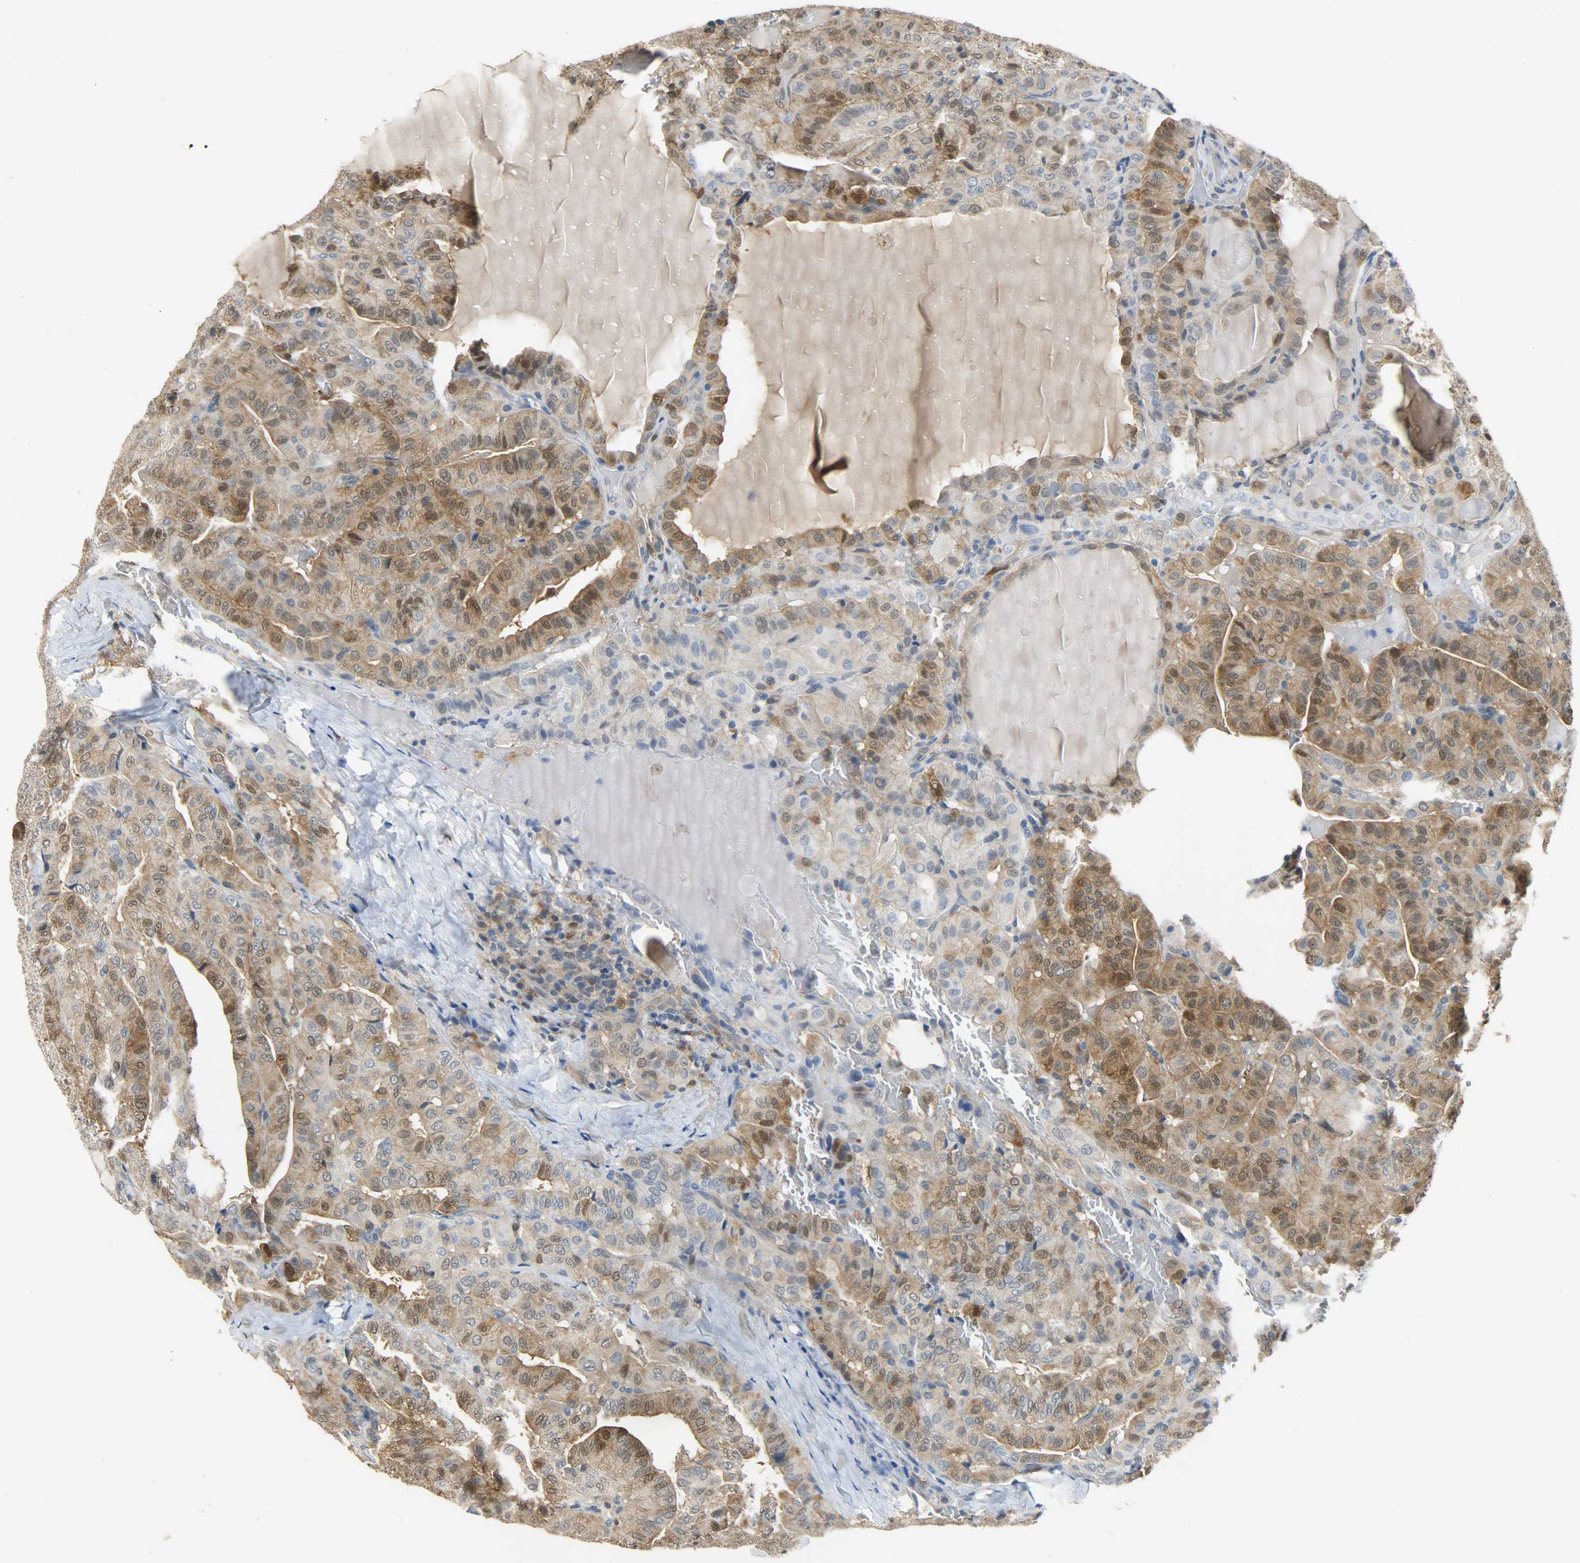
{"staining": {"intensity": "strong", "quantity": ">75%", "location": "cytoplasmic/membranous,nuclear"}, "tissue": "thyroid cancer", "cell_type": "Tumor cells", "image_type": "cancer", "snomed": [{"axis": "morphology", "description": "Papillary adenocarcinoma, NOS"}, {"axis": "topography", "description": "Thyroid gland"}], "caption": "Protein staining of thyroid papillary adenocarcinoma tissue reveals strong cytoplasmic/membranous and nuclear positivity in about >75% of tumor cells.", "gene": "EIF4EBP1", "patient": {"sex": "male", "age": 77}}